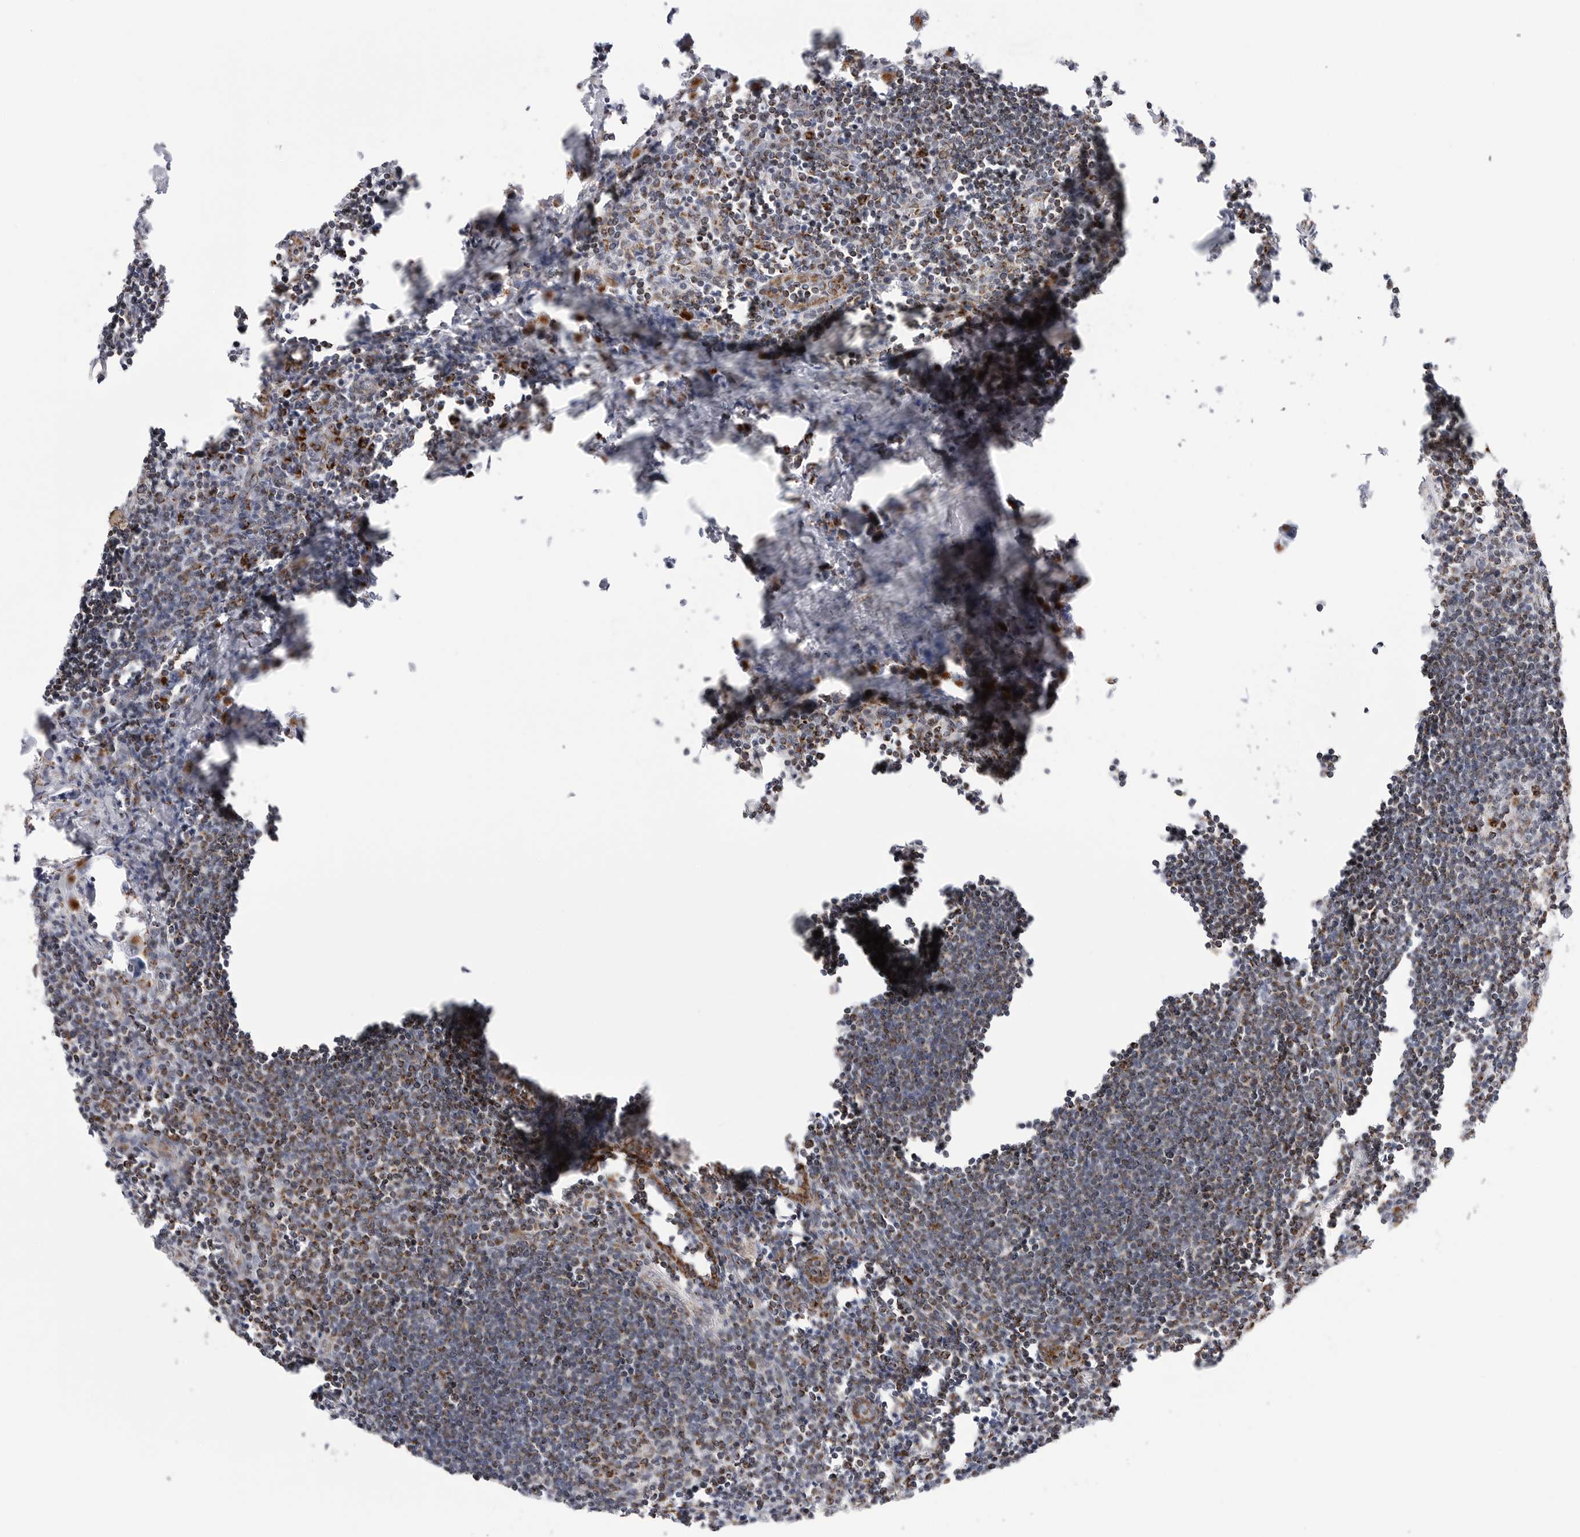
{"staining": {"intensity": "strong", "quantity": ">75%", "location": "cytoplasmic/membranous"}, "tissue": "lymph node", "cell_type": "Germinal center cells", "image_type": "normal", "snomed": [{"axis": "morphology", "description": "Normal tissue, NOS"}, {"axis": "morphology", "description": "Malignant melanoma, Metastatic site"}, {"axis": "topography", "description": "Lymph node"}], "caption": "DAB (3,3'-diaminobenzidine) immunohistochemical staining of unremarkable lymph node exhibits strong cytoplasmic/membranous protein staining in approximately >75% of germinal center cells.", "gene": "ATP5IF1", "patient": {"sex": "male", "age": 41}}